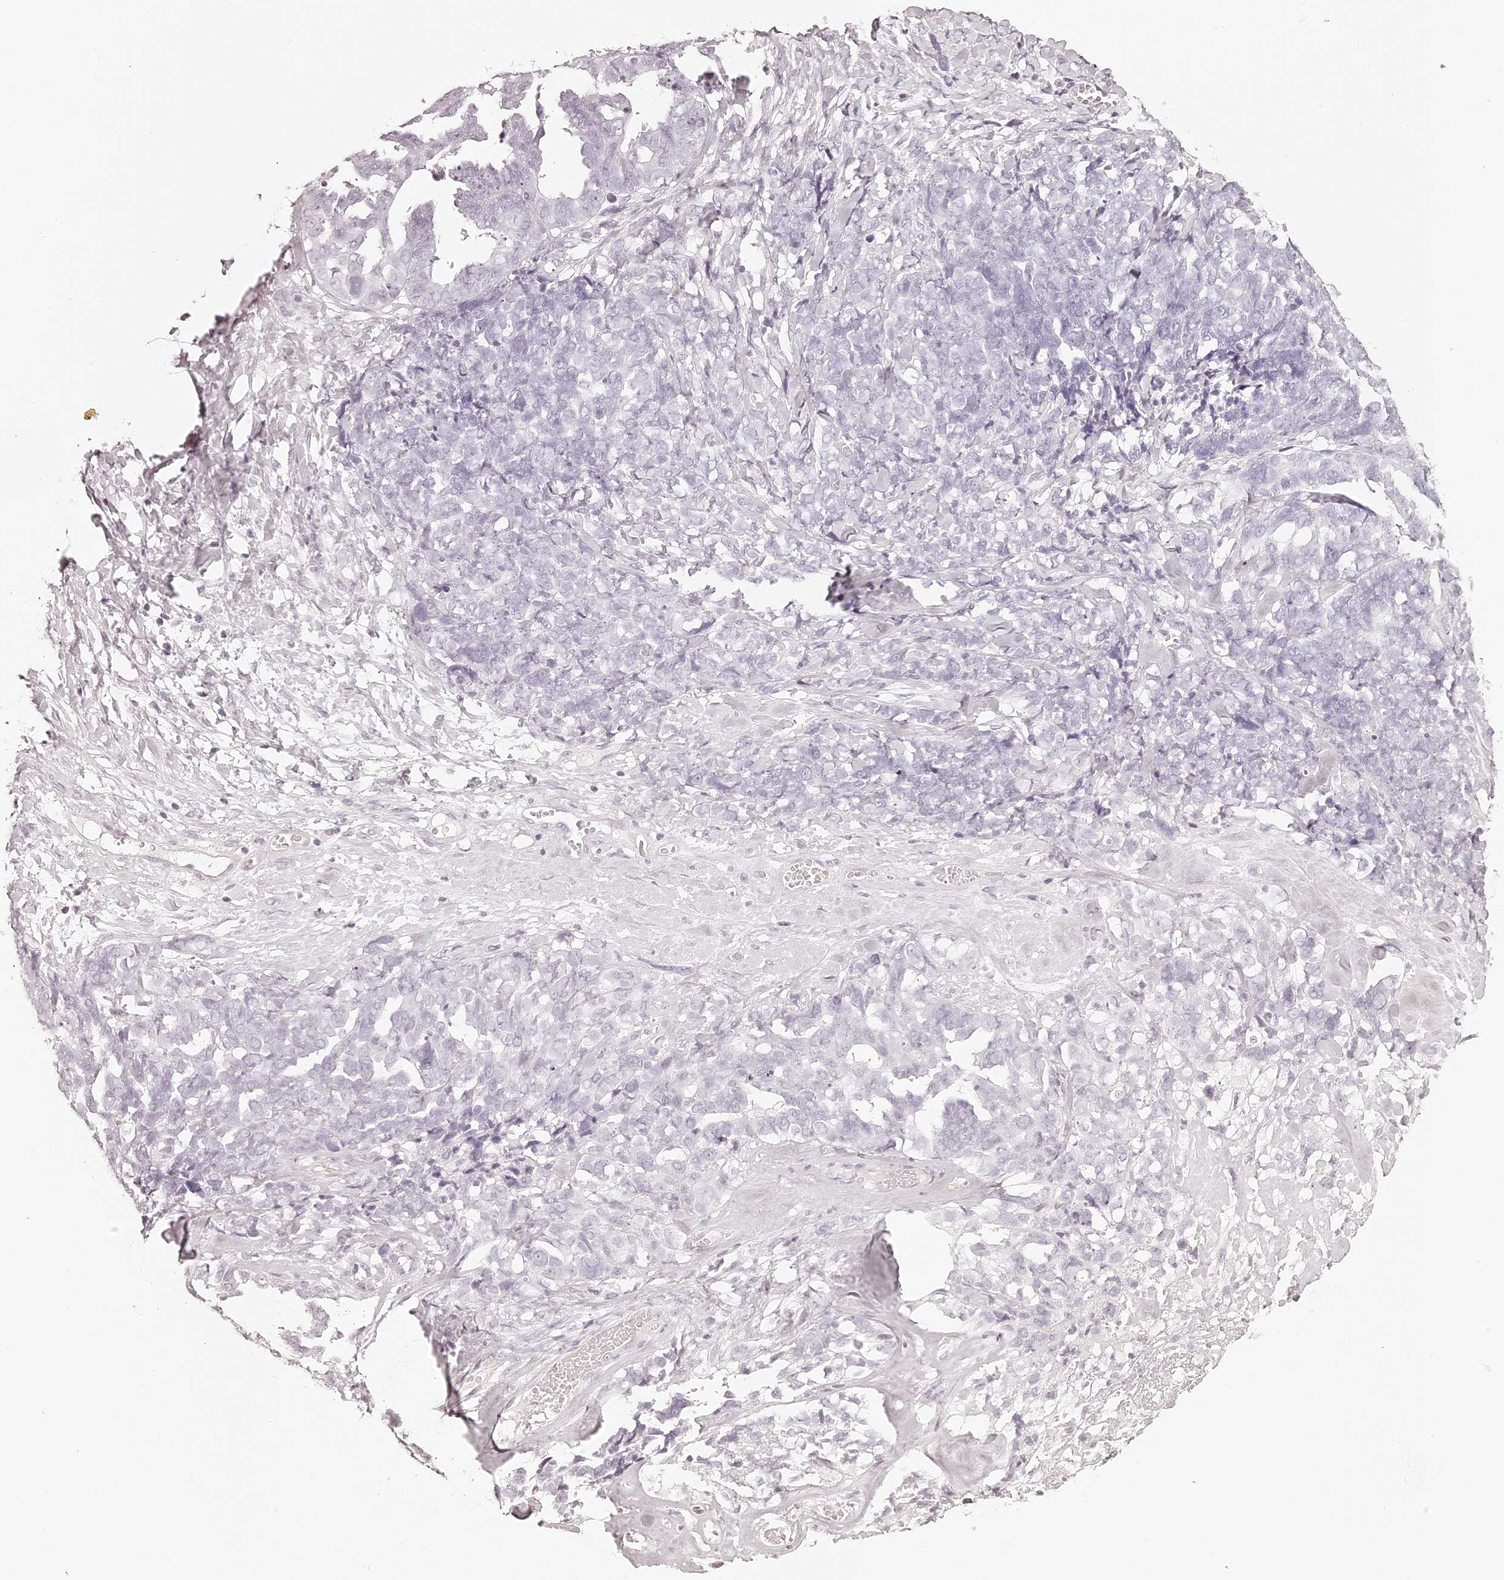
{"staining": {"intensity": "negative", "quantity": "none", "location": "none"}, "tissue": "ovarian cancer", "cell_type": "Tumor cells", "image_type": "cancer", "snomed": [{"axis": "morphology", "description": "Cystadenocarcinoma, serous, NOS"}, {"axis": "topography", "description": "Ovary"}], "caption": "Immunohistochemical staining of human ovarian cancer (serous cystadenocarcinoma) reveals no significant expression in tumor cells.", "gene": "ELAPOR1", "patient": {"sex": "female", "age": 79}}